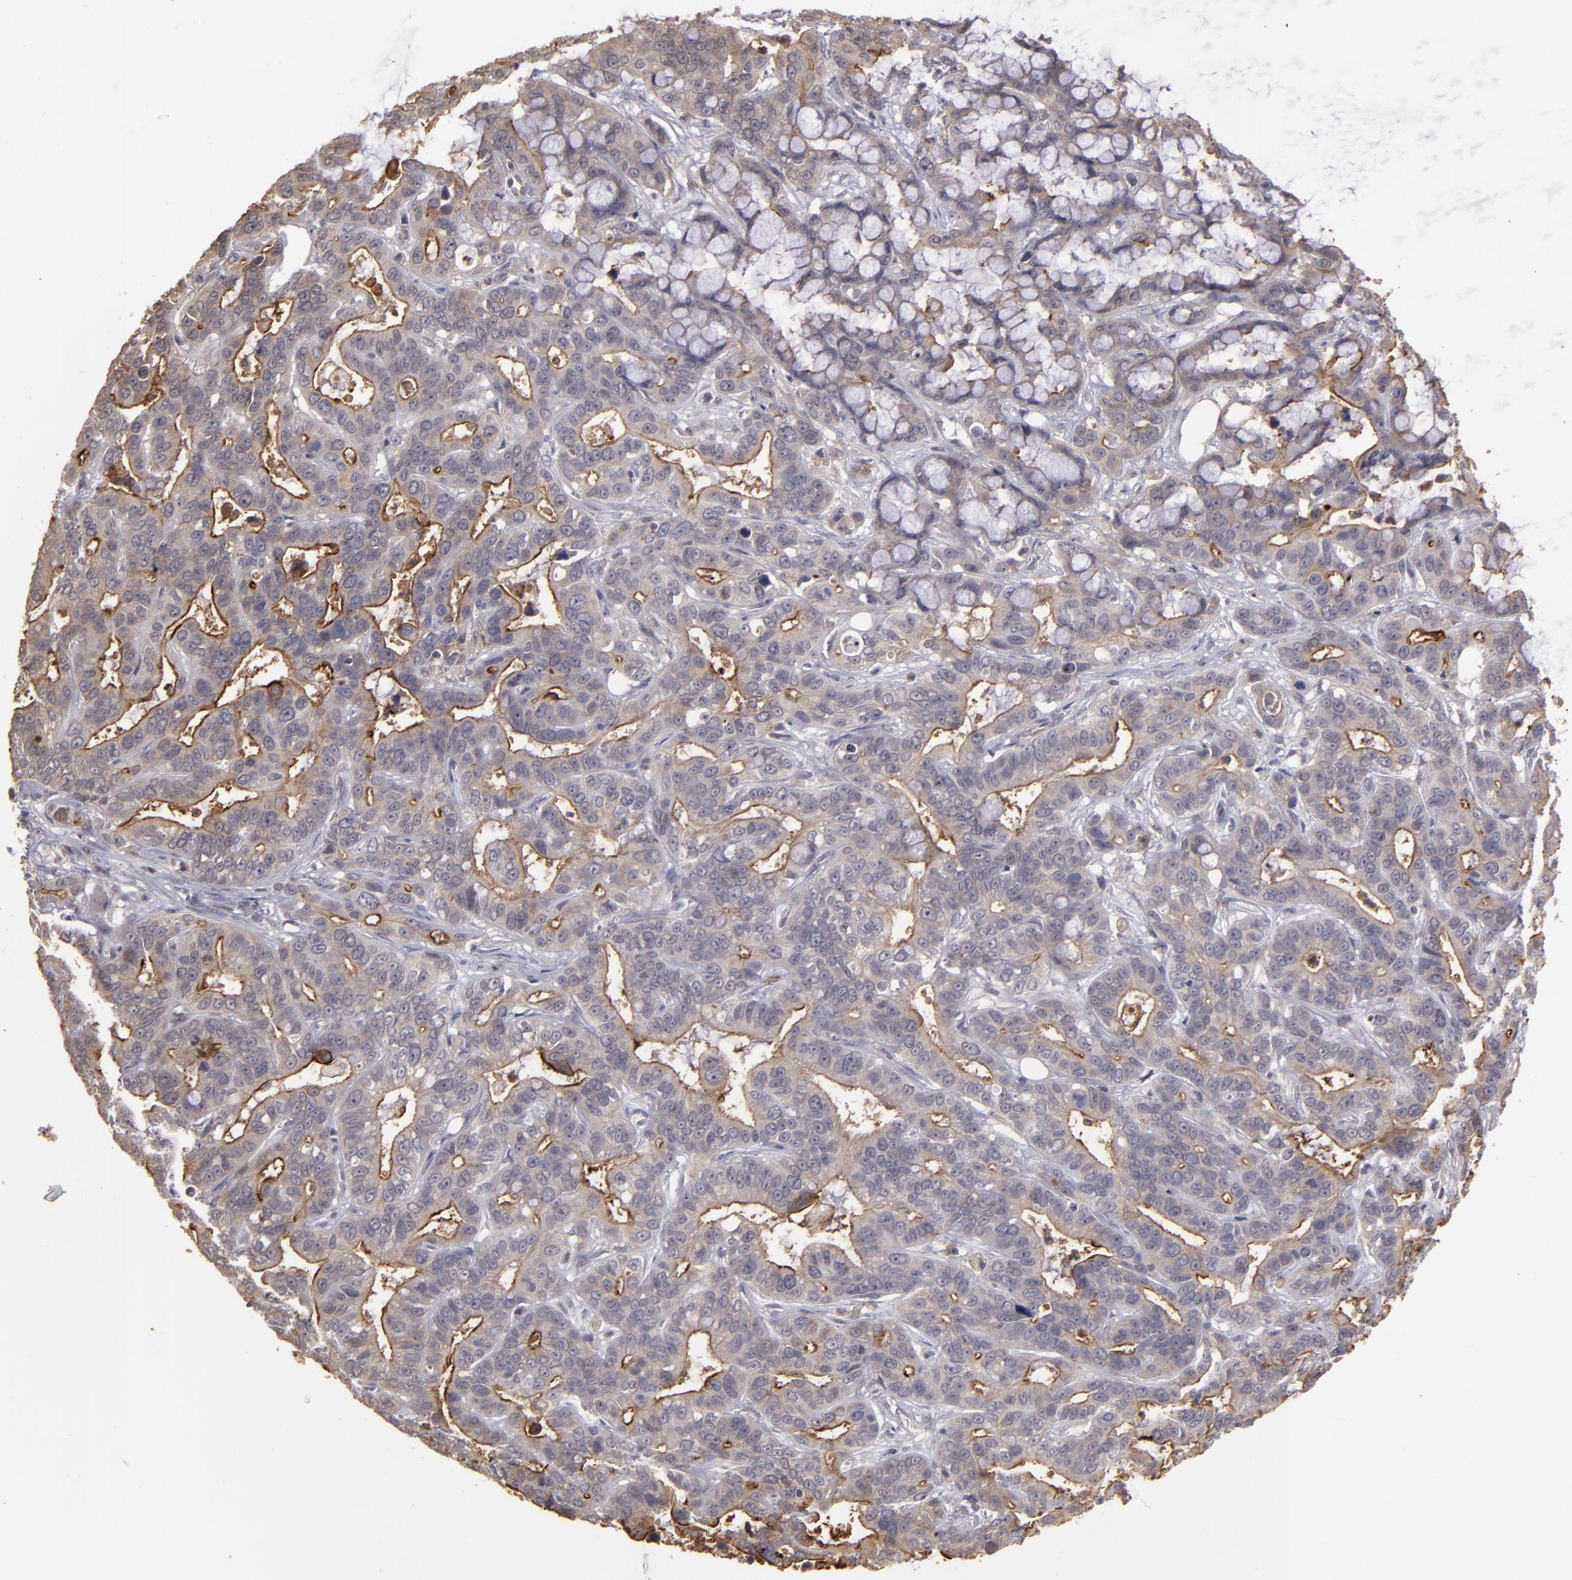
{"staining": {"intensity": "weak", "quantity": ">75%", "location": "cytoplasmic/membranous"}, "tissue": "liver cancer", "cell_type": "Tumor cells", "image_type": "cancer", "snomed": [{"axis": "morphology", "description": "Cholangiocarcinoma"}, {"axis": "topography", "description": "Liver"}], "caption": "Human liver cancer stained with a brown dye displays weak cytoplasmic/membranous positive positivity in approximately >75% of tumor cells.", "gene": "CD55", "patient": {"sex": "female", "age": 65}}